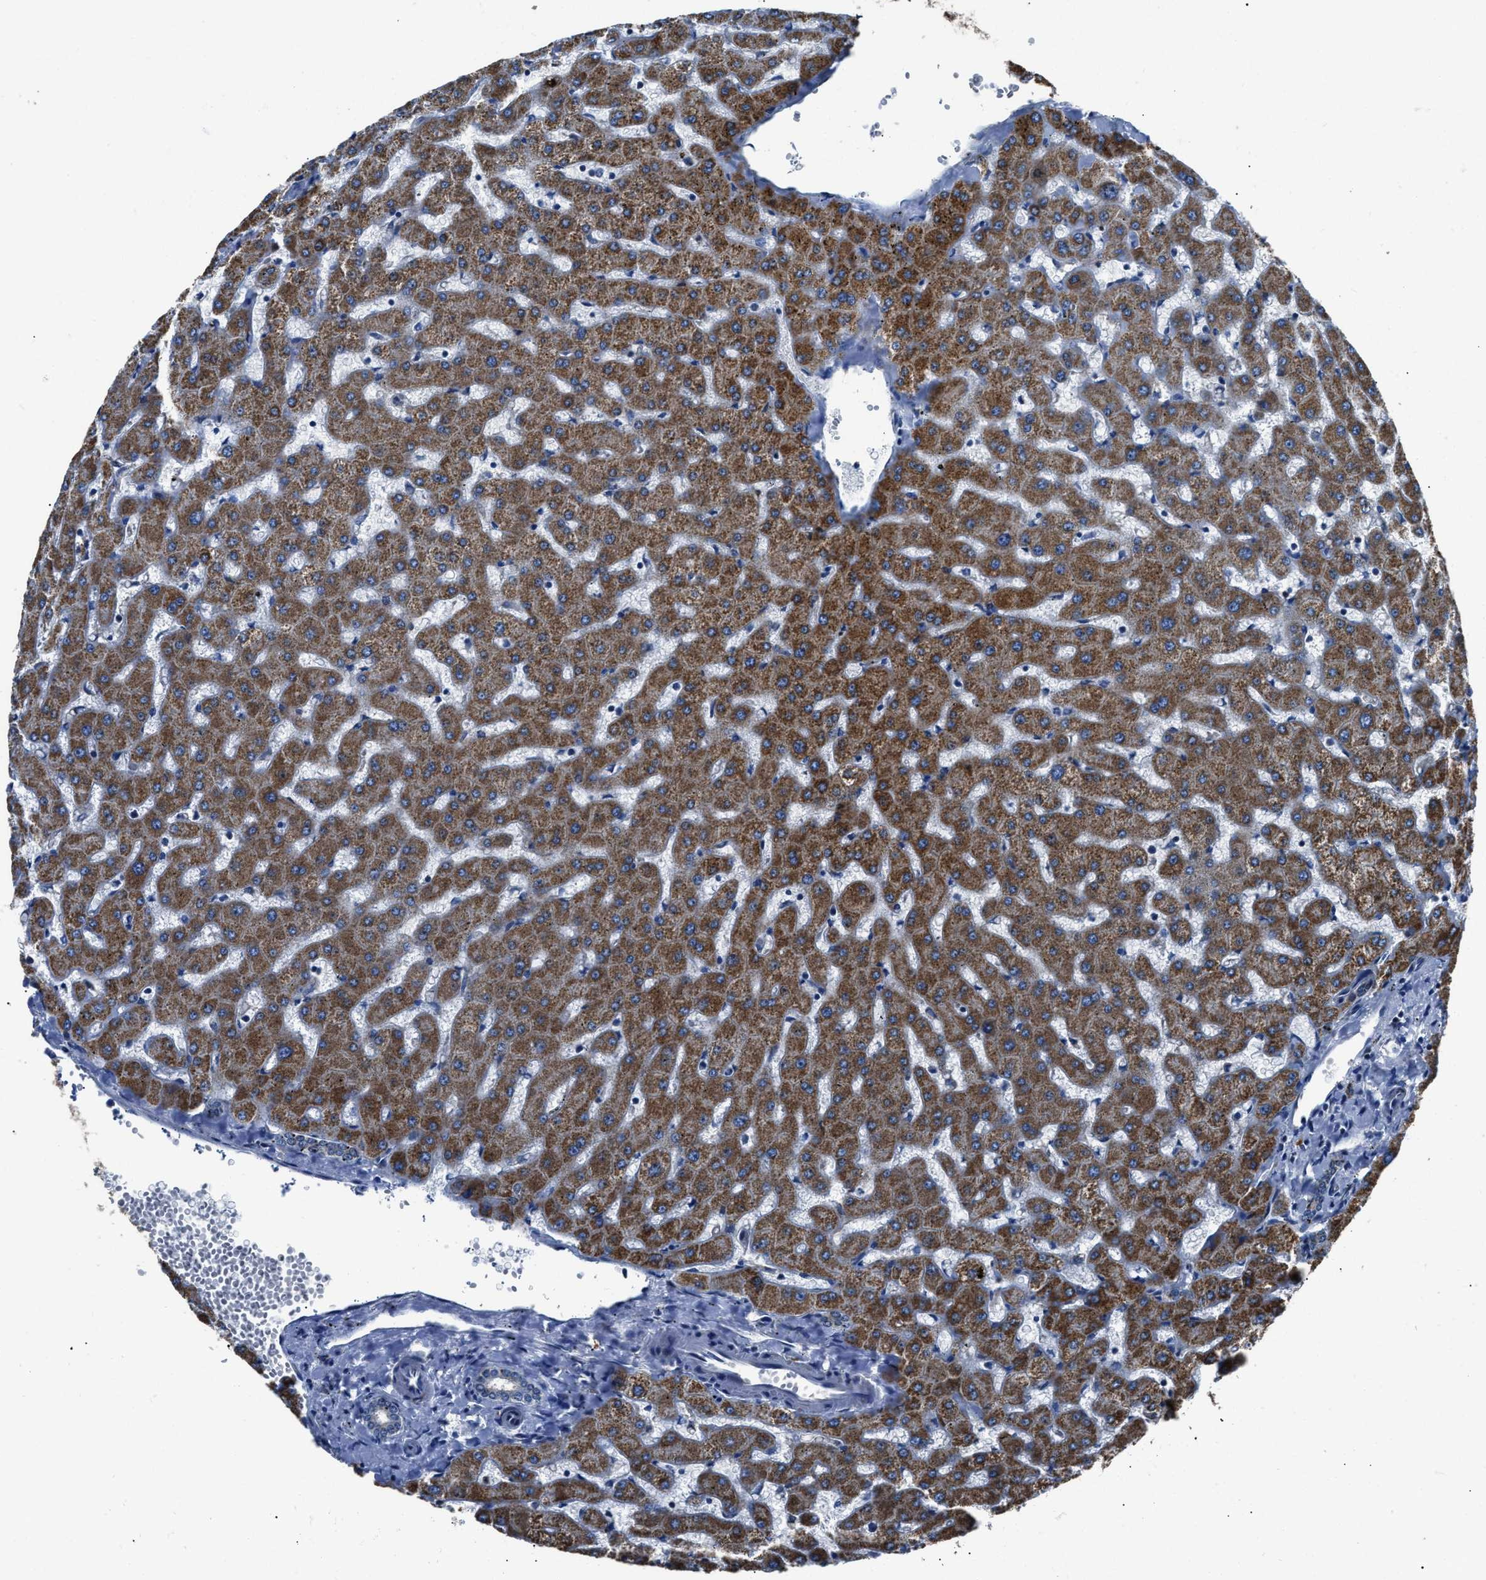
{"staining": {"intensity": "weak", "quantity": "<25%", "location": "cytoplasmic/membranous"}, "tissue": "liver", "cell_type": "Cholangiocytes", "image_type": "normal", "snomed": [{"axis": "morphology", "description": "Normal tissue, NOS"}, {"axis": "topography", "description": "Liver"}], "caption": "Protein analysis of normal liver demonstrates no significant staining in cholangiocytes. (Stains: DAB (3,3'-diaminobenzidine) immunohistochemistry (IHC) with hematoxylin counter stain, Microscopy: brightfield microscopy at high magnification).", "gene": "NSUN5", "patient": {"sex": "female", "age": 63}}